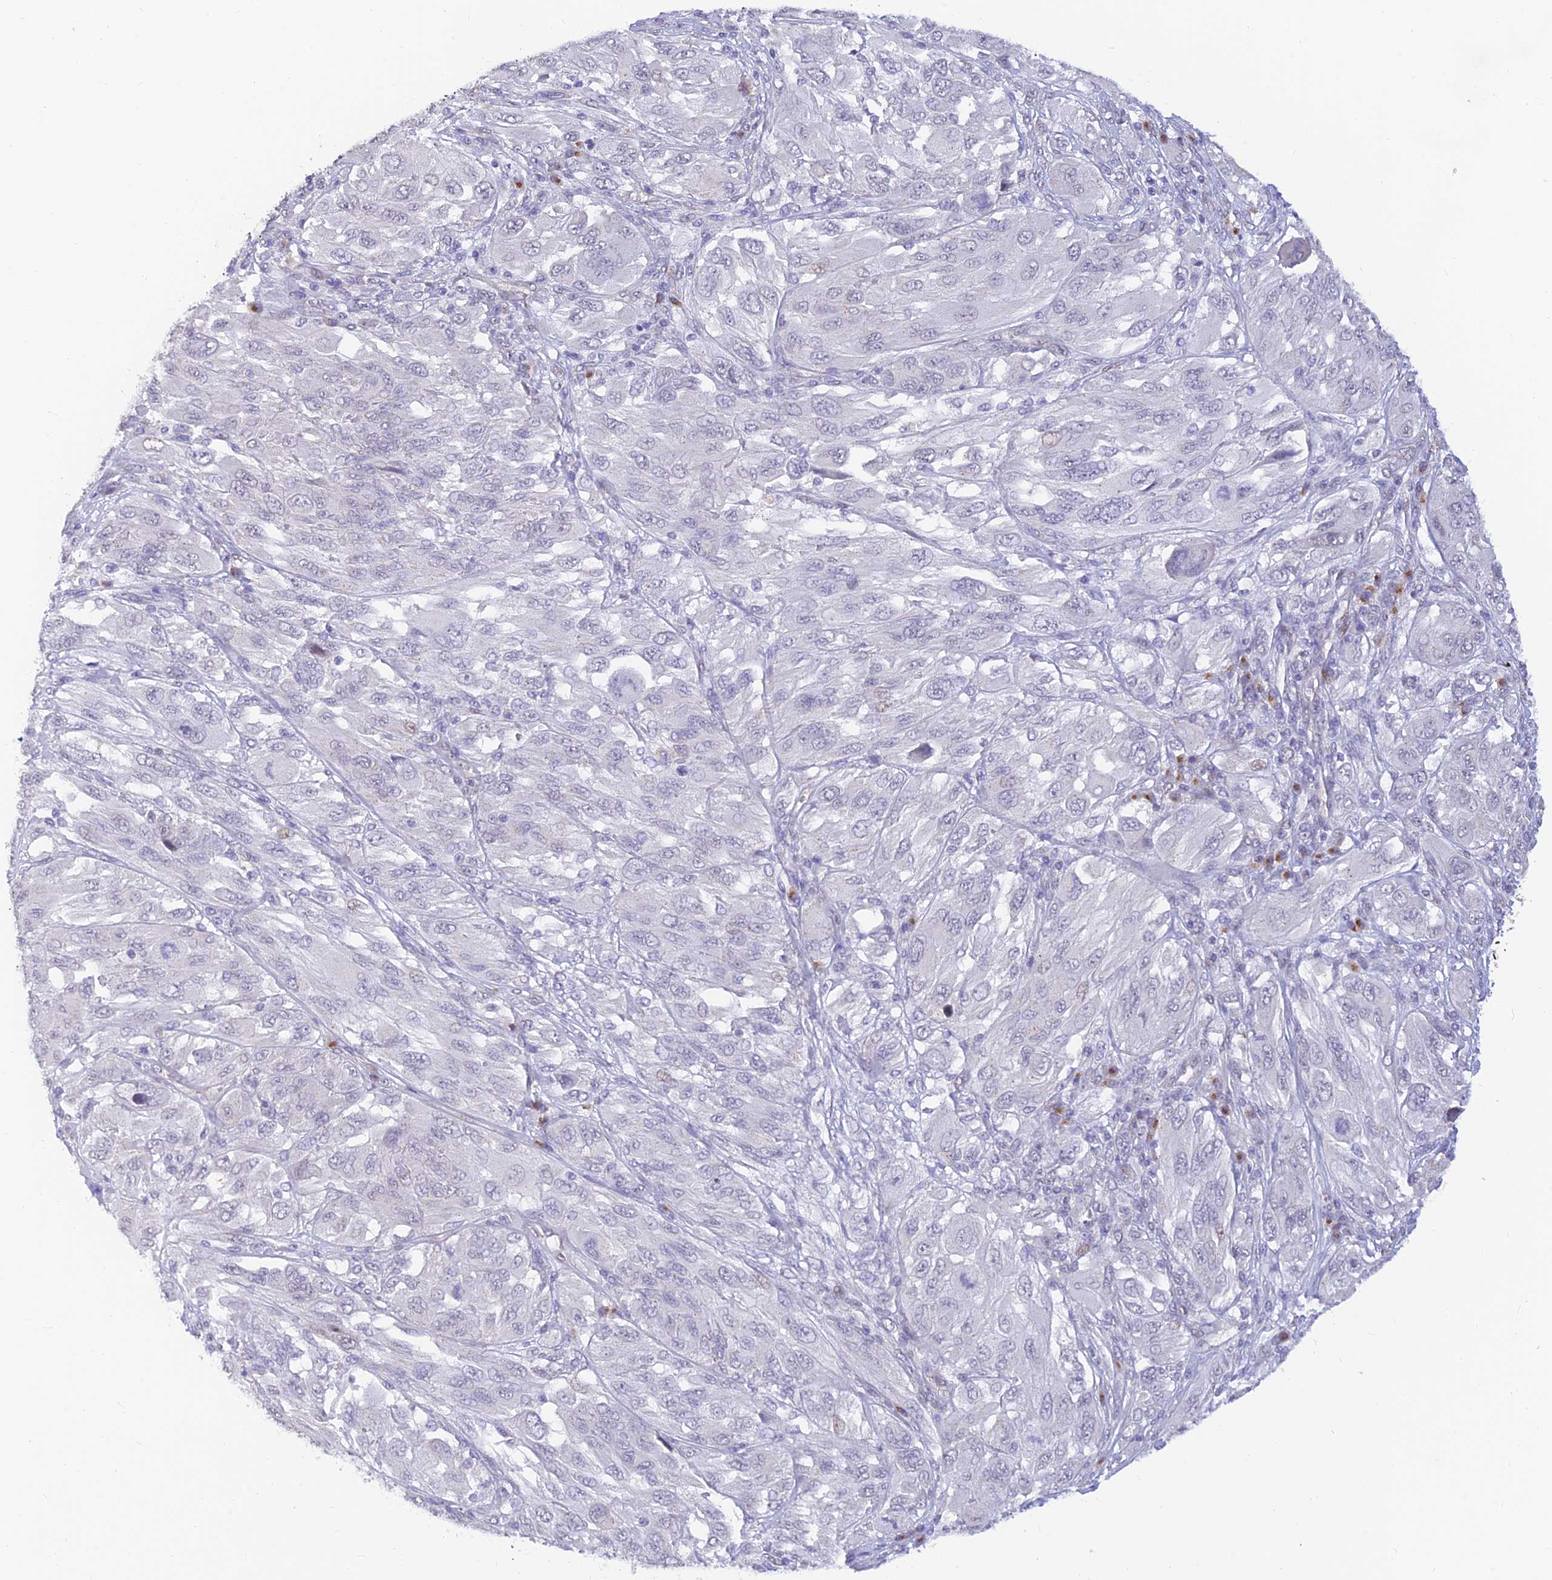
{"staining": {"intensity": "negative", "quantity": "none", "location": "none"}, "tissue": "melanoma", "cell_type": "Tumor cells", "image_type": "cancer", "snomed": [{"axis": "morphology", "description": "Malignant melanoma, NOS"}, {"axis": "topography", "description": "Skin"}], "caption": "DAB immunohistochemical staining of human melanoma shows no significant expression in tumor cells.", "gene": "INKA1", "patient": {"sex": "female", "age": 91}}